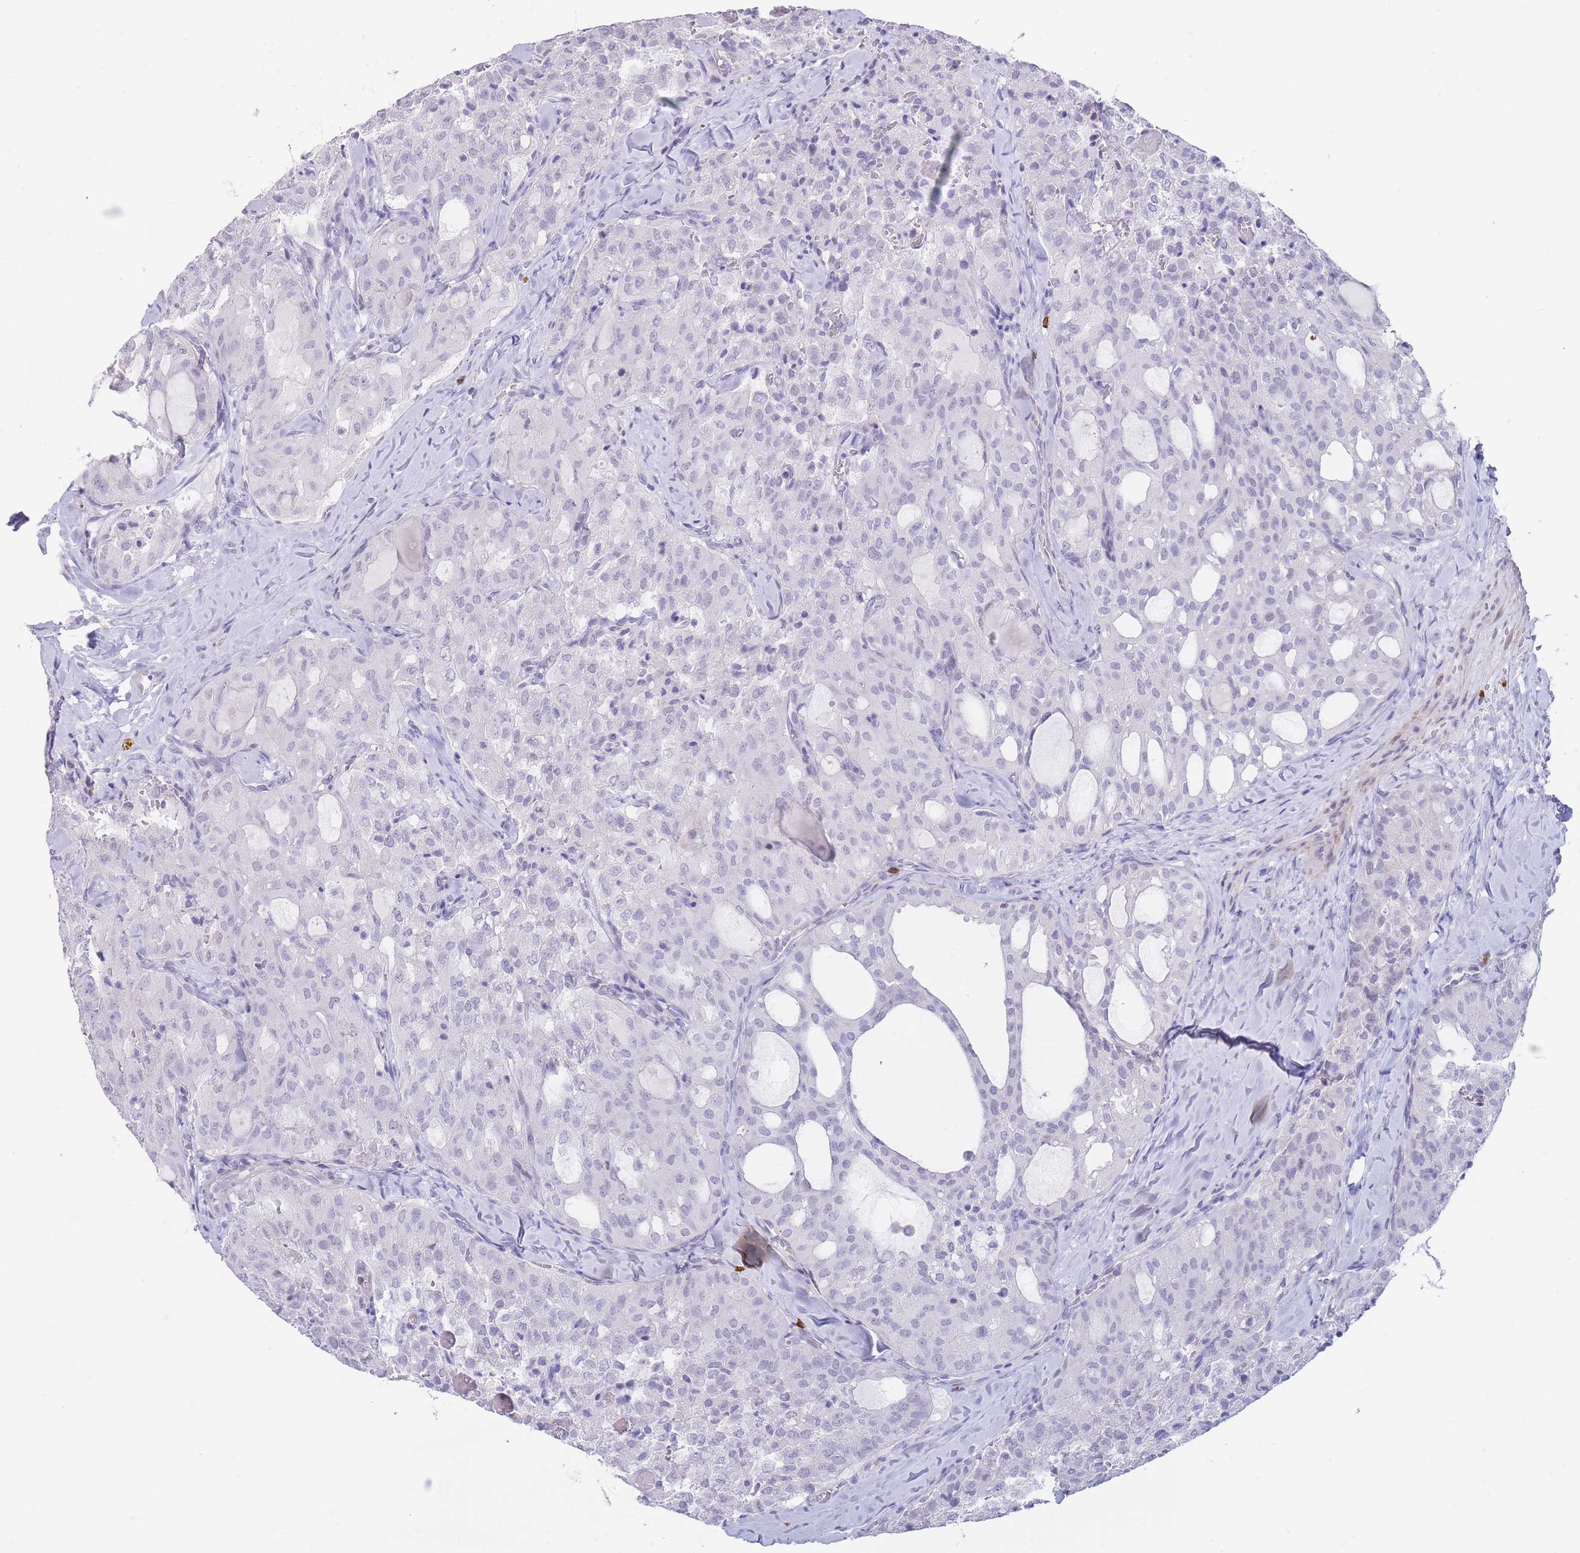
{"staining": {"intensity": "negative", "quantity": "none", "location": "none"}, "tissue": "thyroid cancer", "cell_type": "Tumor cells", "image_type": "cancer", "snomed": [{"axis": "morphology", "description": "Follicular adenoma carcinoma, NOS"}, {"axis": "topography", "description": "Thyroid gland"}], "caption": "The image exhibits no staining of tumor cells in thyroid cancer. (DAB IHC, high magnification).", "gene": "ASAP3", "patient": {"sex": "male", "age": 75}}